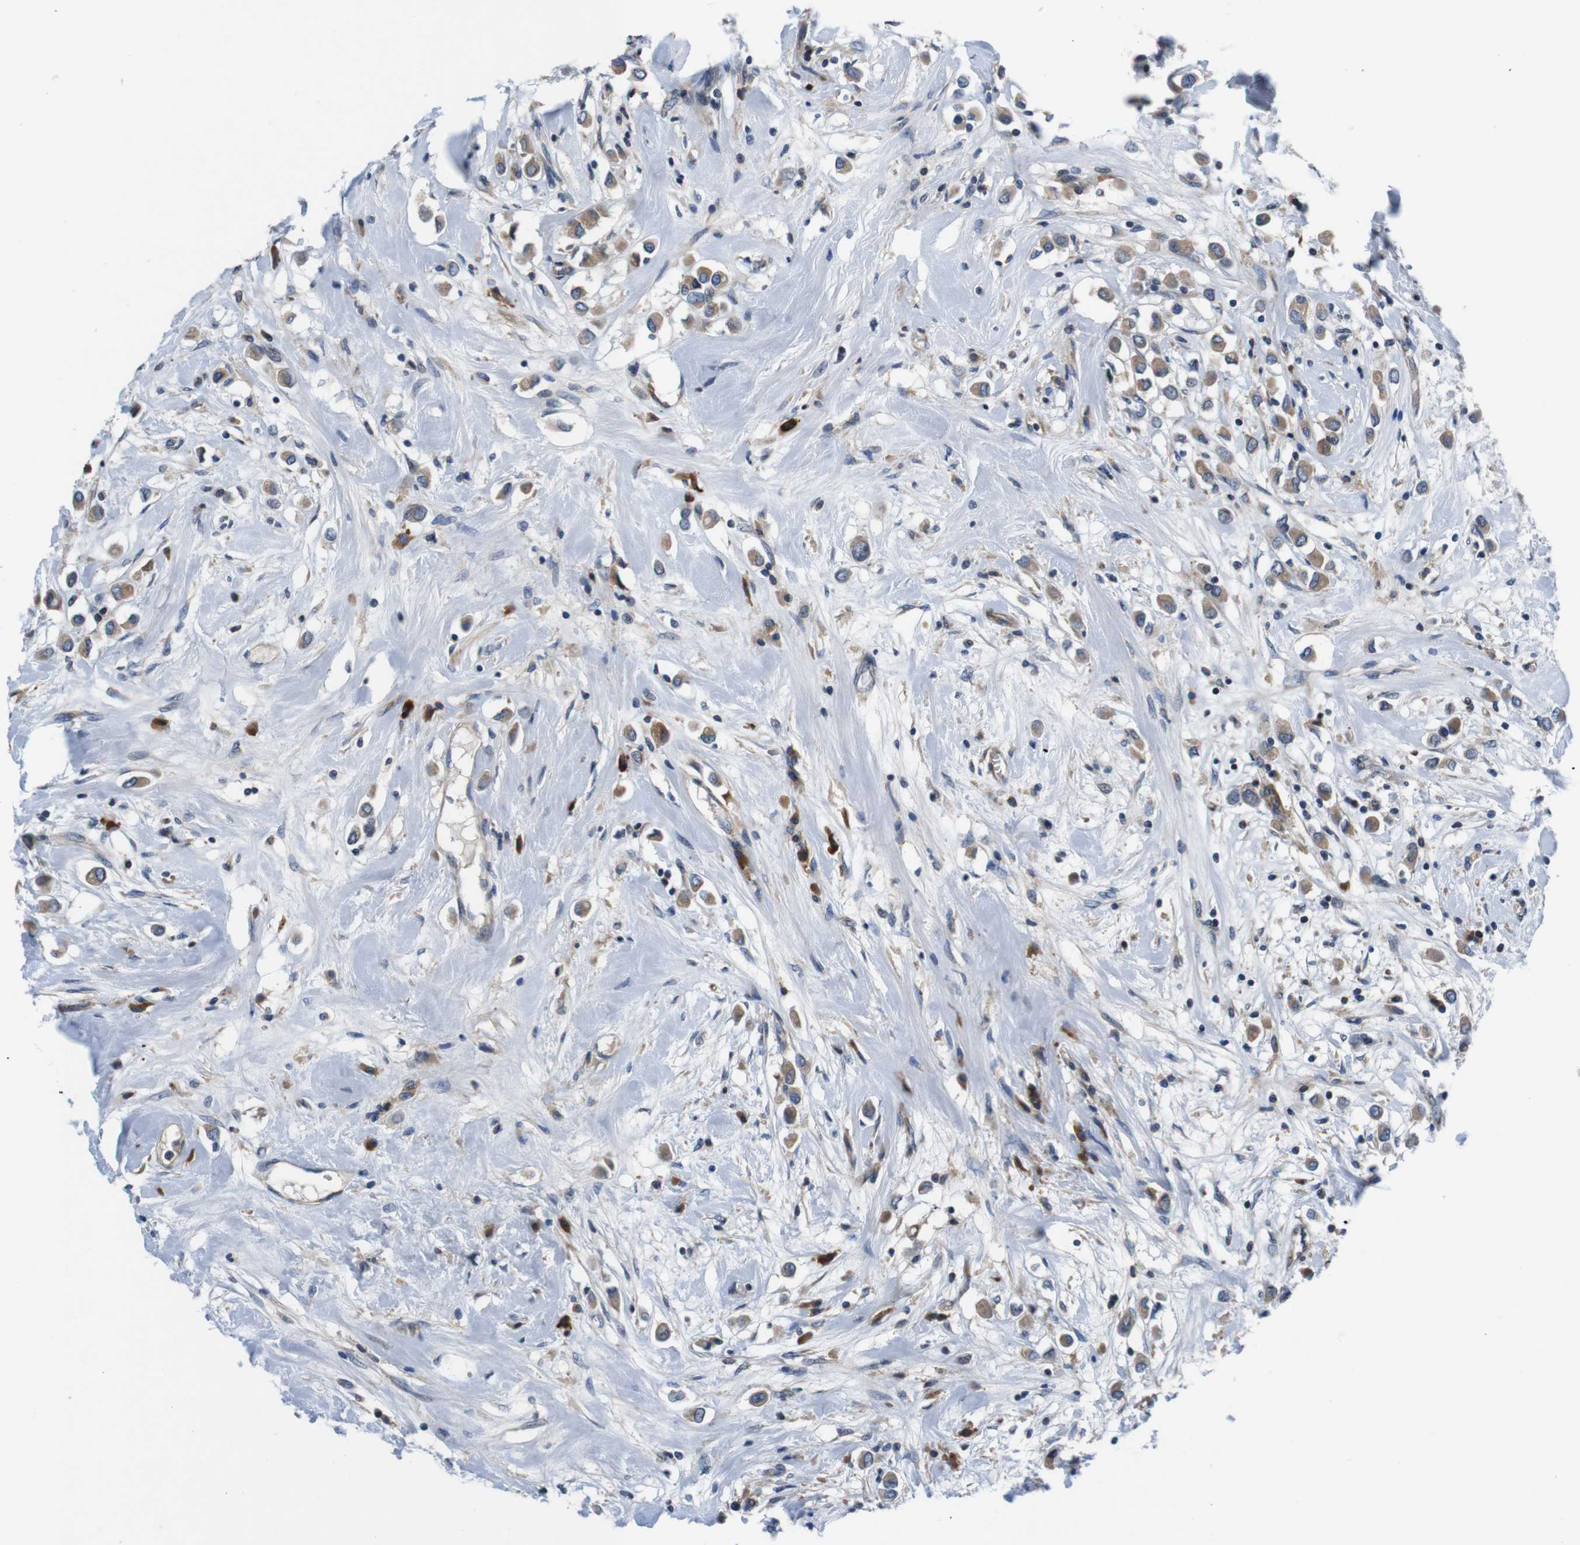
{"staining": {"intensity": "moderate", "quantity": ">75%", "location": "cytoplasmic/membranous"}, "tissue": "breast cancer", "cell_type": "Tumor cells", "image_type": "cancer", "snomed": [{"axis": "morphology", "description": "Duct carcinoma"}, {"axis": "topography", "description": "Breast"}], "caption": "Immunohistochemical staining of human breast cancer shows medium levels of moderate cytoplasmic/membranous positivity in about >75% of tumor cells.", "gene": "JAK1", "patient": {"sex": "female", "age": 61}}